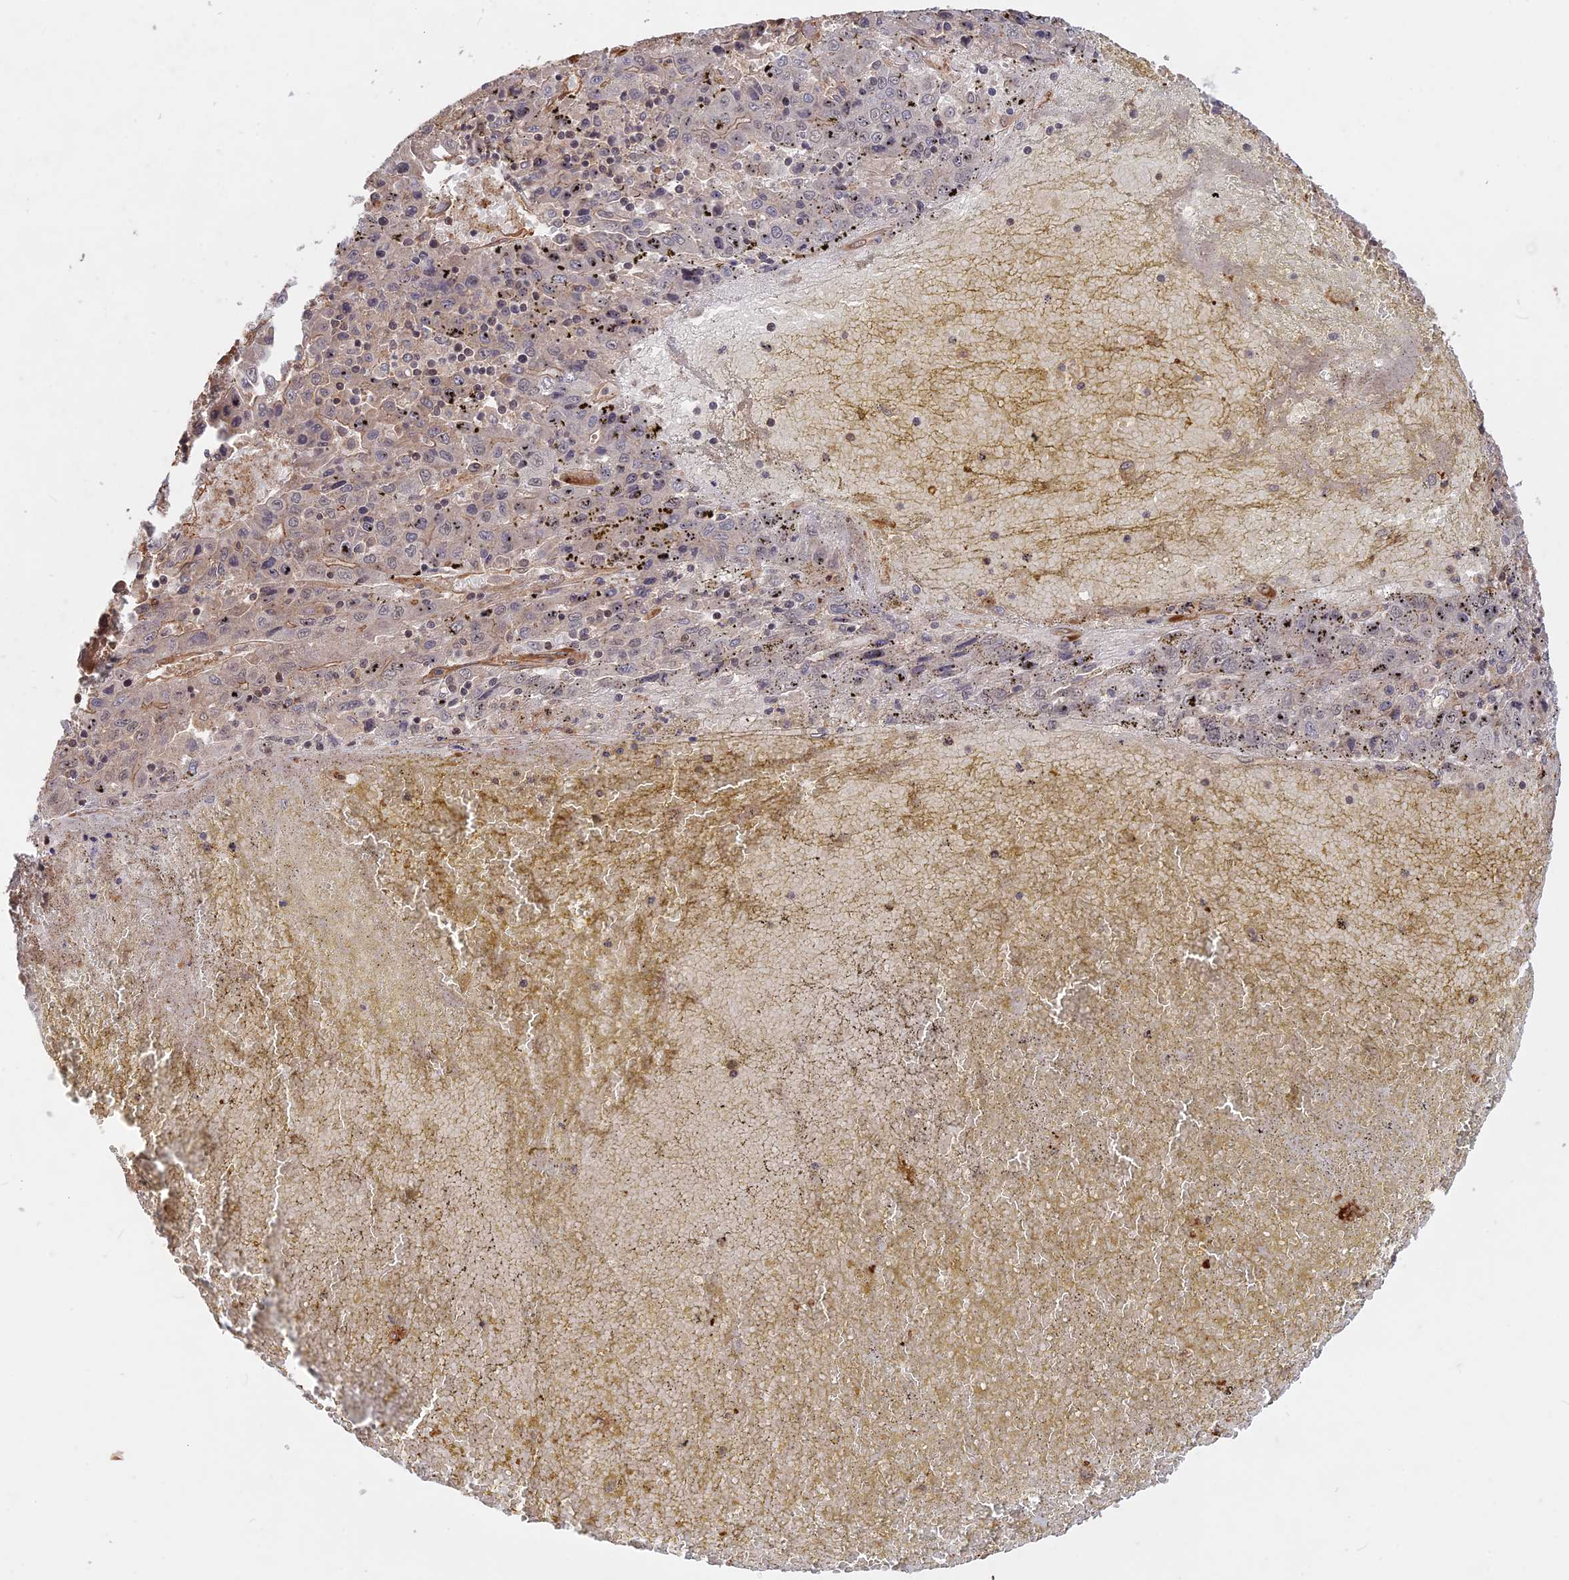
{"staining": {"intensity": "weak", "quantity": "<25%", "location": "cytoplasmic/membranous"}, "tissue": "liver cancer", "cell_type": "Tumor cells", "image_type": "cancer", "snomed": [{"axis": "morphology", "description": "Carcinoma, Hepatocellular, NOS"}, {"axis": "topography", "description": "Liver"}], "caption": "Micrograph shows no protein expression in tumor cells of liver hepatocellular carcinoma tissue.", "gene": "CCDC174", "patient": {"sex": "female", "age": 53}}